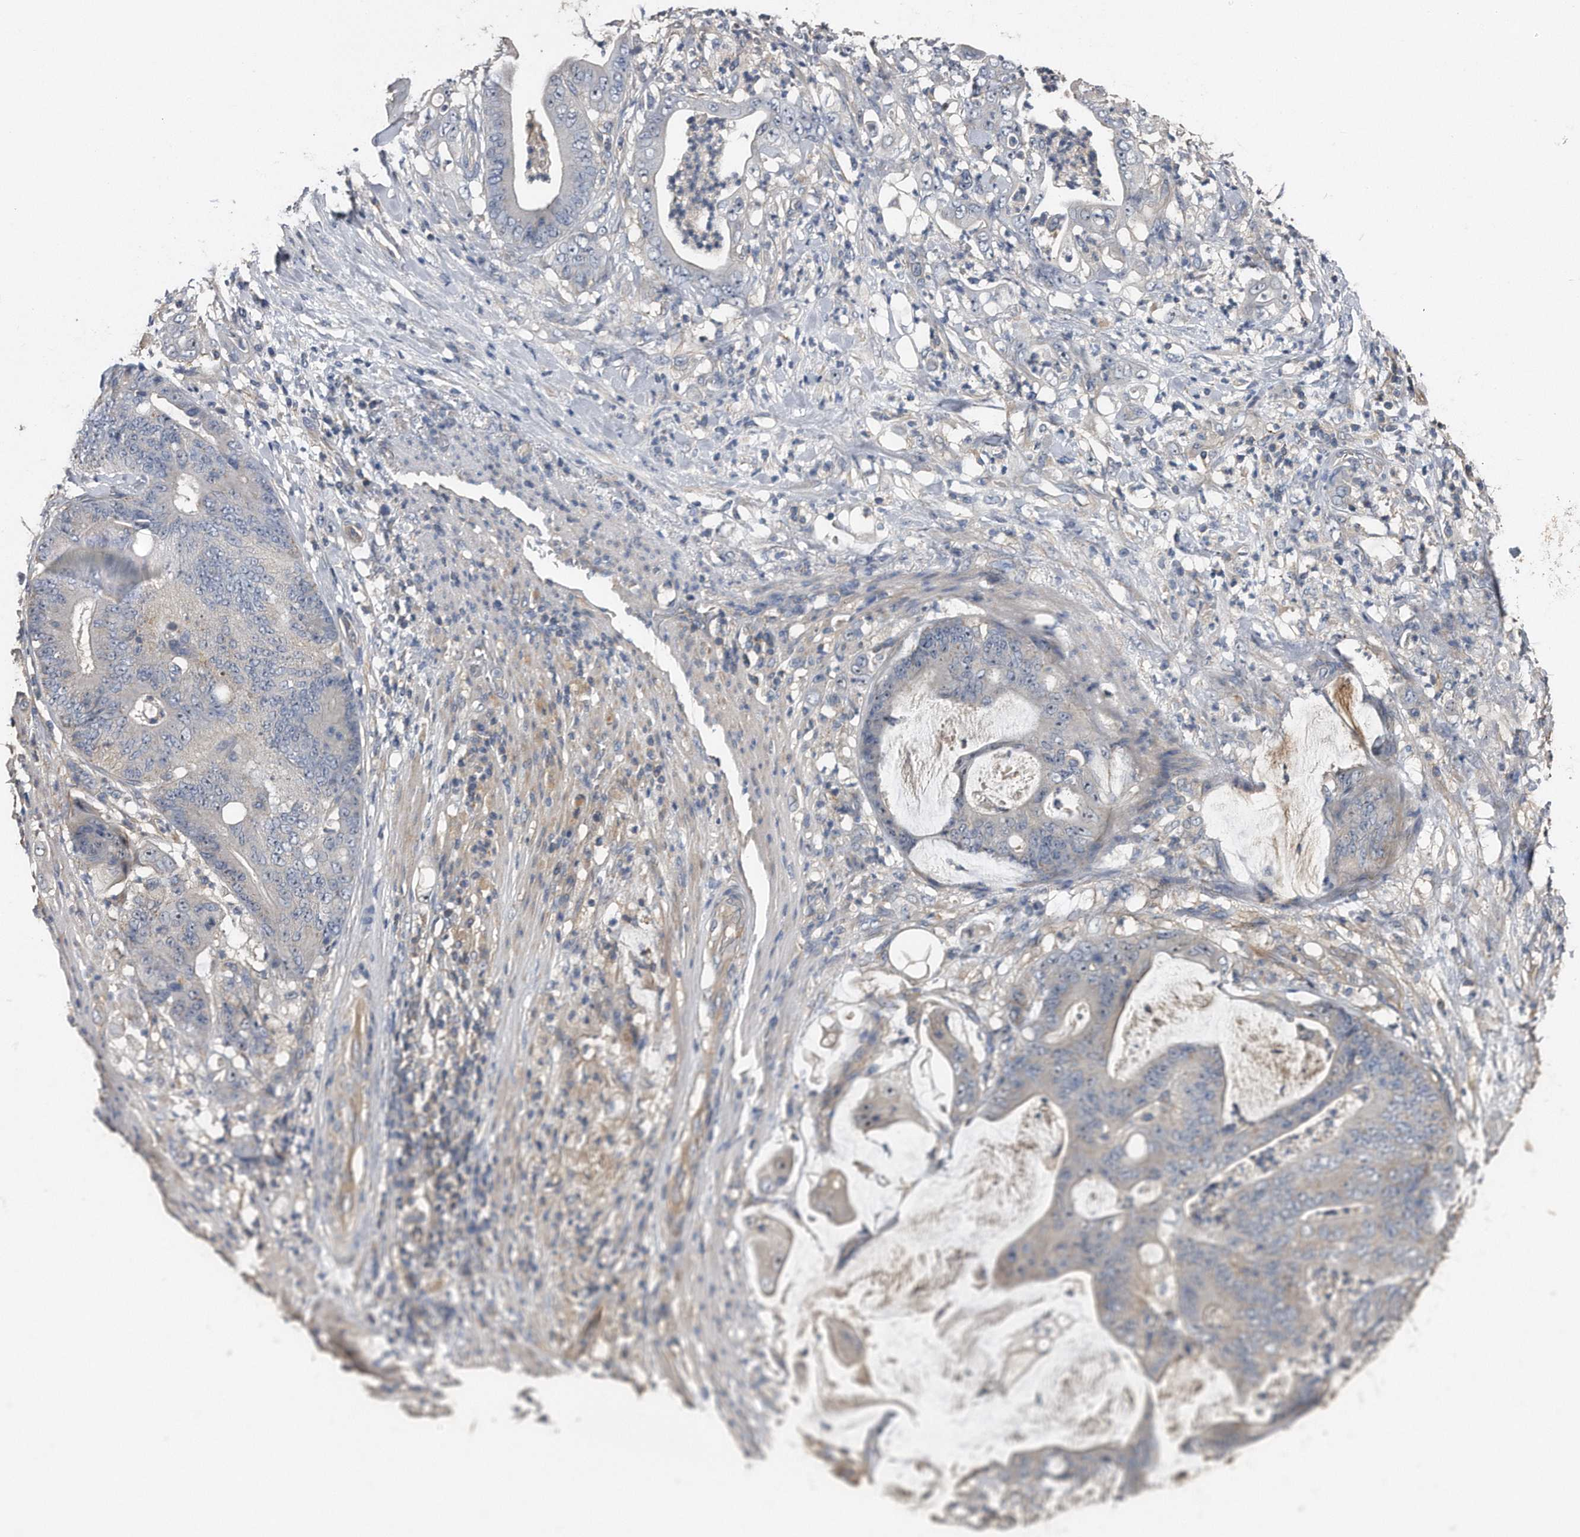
{"staining": {"intensity": "negative", "quantity": "none", "location": "none"}, "tissue": "stomach cancer", "cell_type": "Tumor cells", "image_type": "cancer", "snomed": [{"axis": "morphology", "description": "Adenocarcinoma, NOS"}, {"axis": "topography", "description": "Stomach"}], "caption": "DAB immunohistochemical staining of human stomach adenocarcinoma exhibits no significant staining in tumor cells.", "gene": "KCND3", "patient": {"sex": "female", "age": 73}}